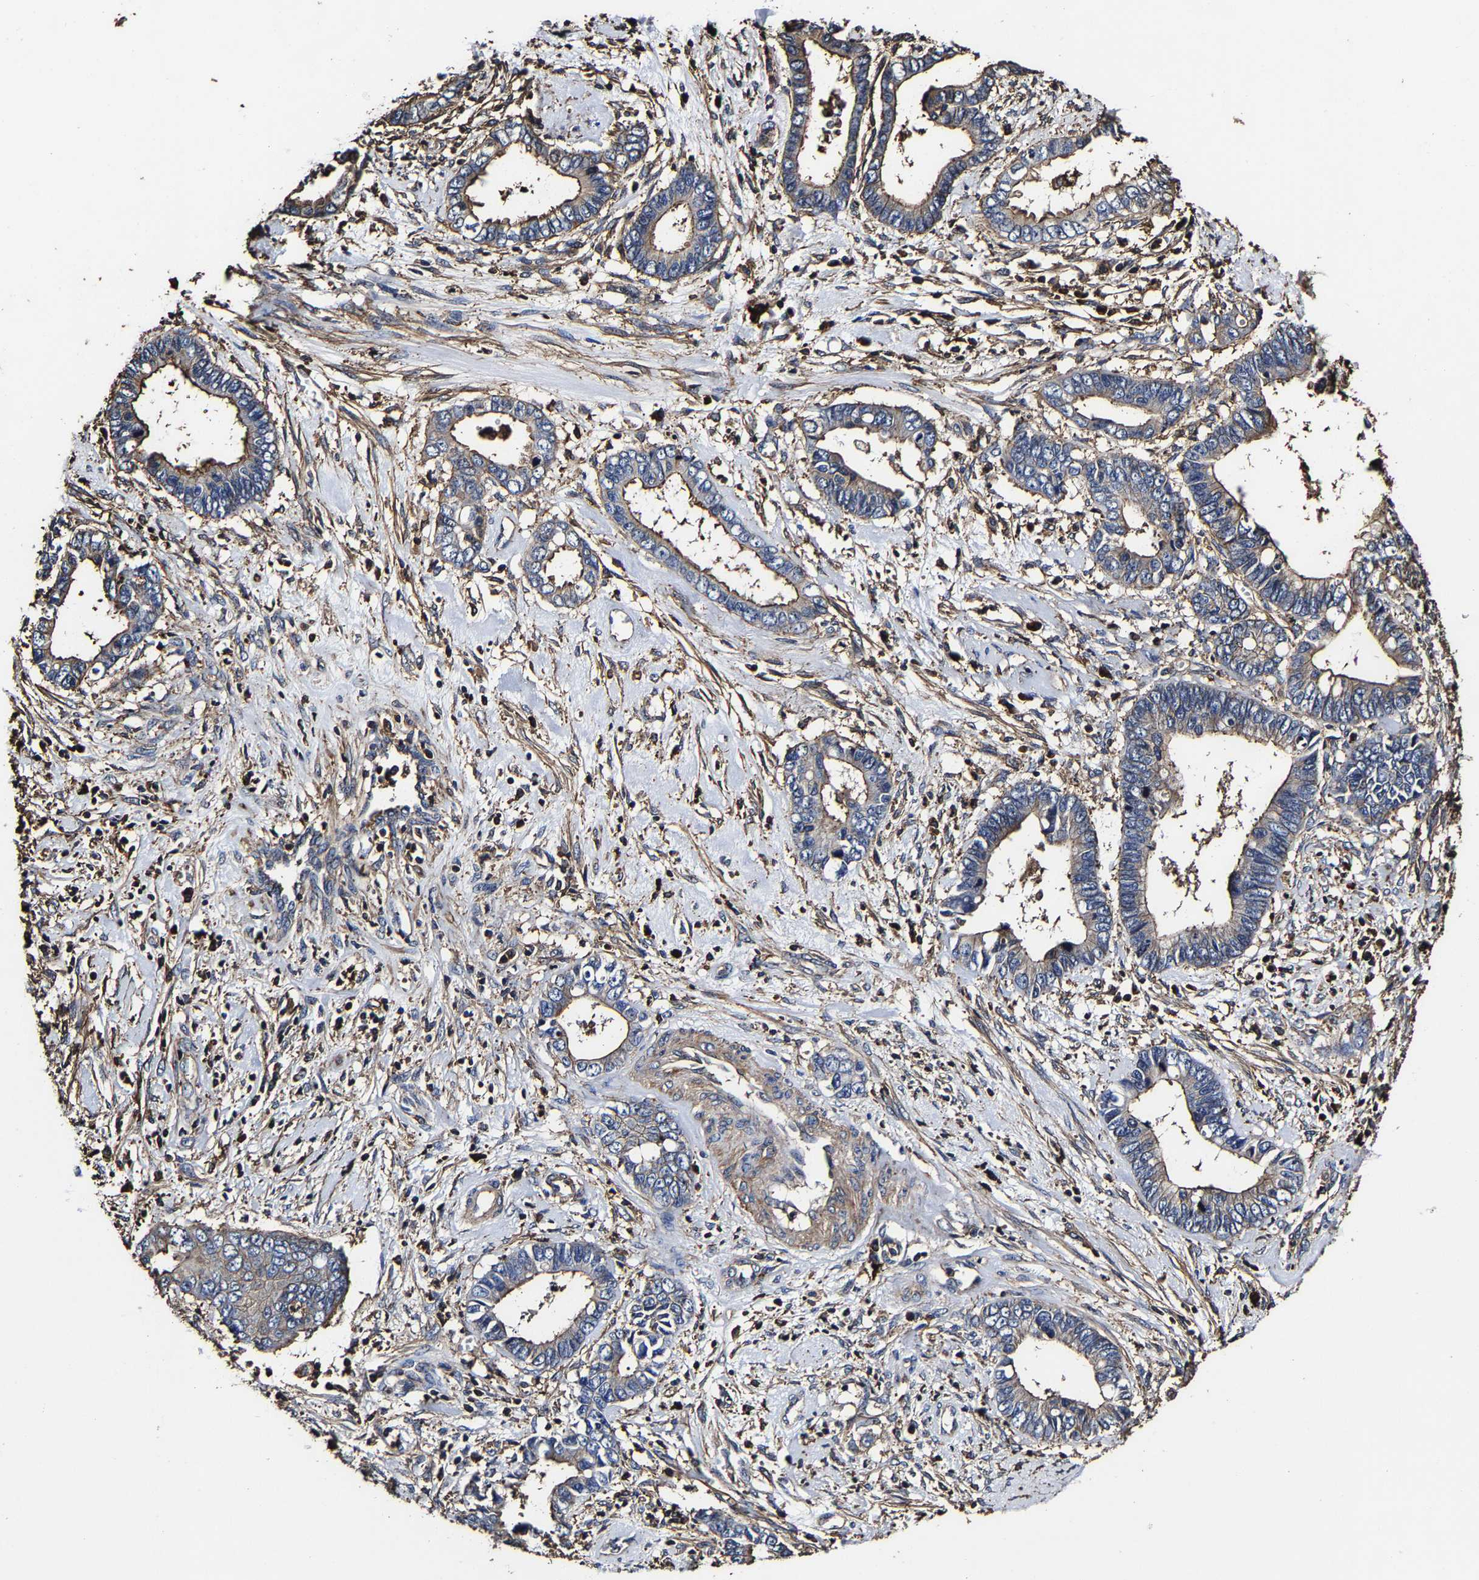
{"staining": {"intensity": "weak", "quantity": "<25%", "location": "cytoplasmic/membranous"}, "tissue": "cervical cancer", "cell_type": "Tumor cells", "image_type": "cancer", "snomed": [{"axis": "morphology", "description": "Adenocarcinoma, NOS"}, {"axis": "topography", "description": "Cervix"}], "caption": "There is no significant expression in tumor cells of cervical cancer (adenocarcinoma). Nuclei are stained in blue.", "gene": "SSH3", "patient": {"sex": "female", "age": 44}}